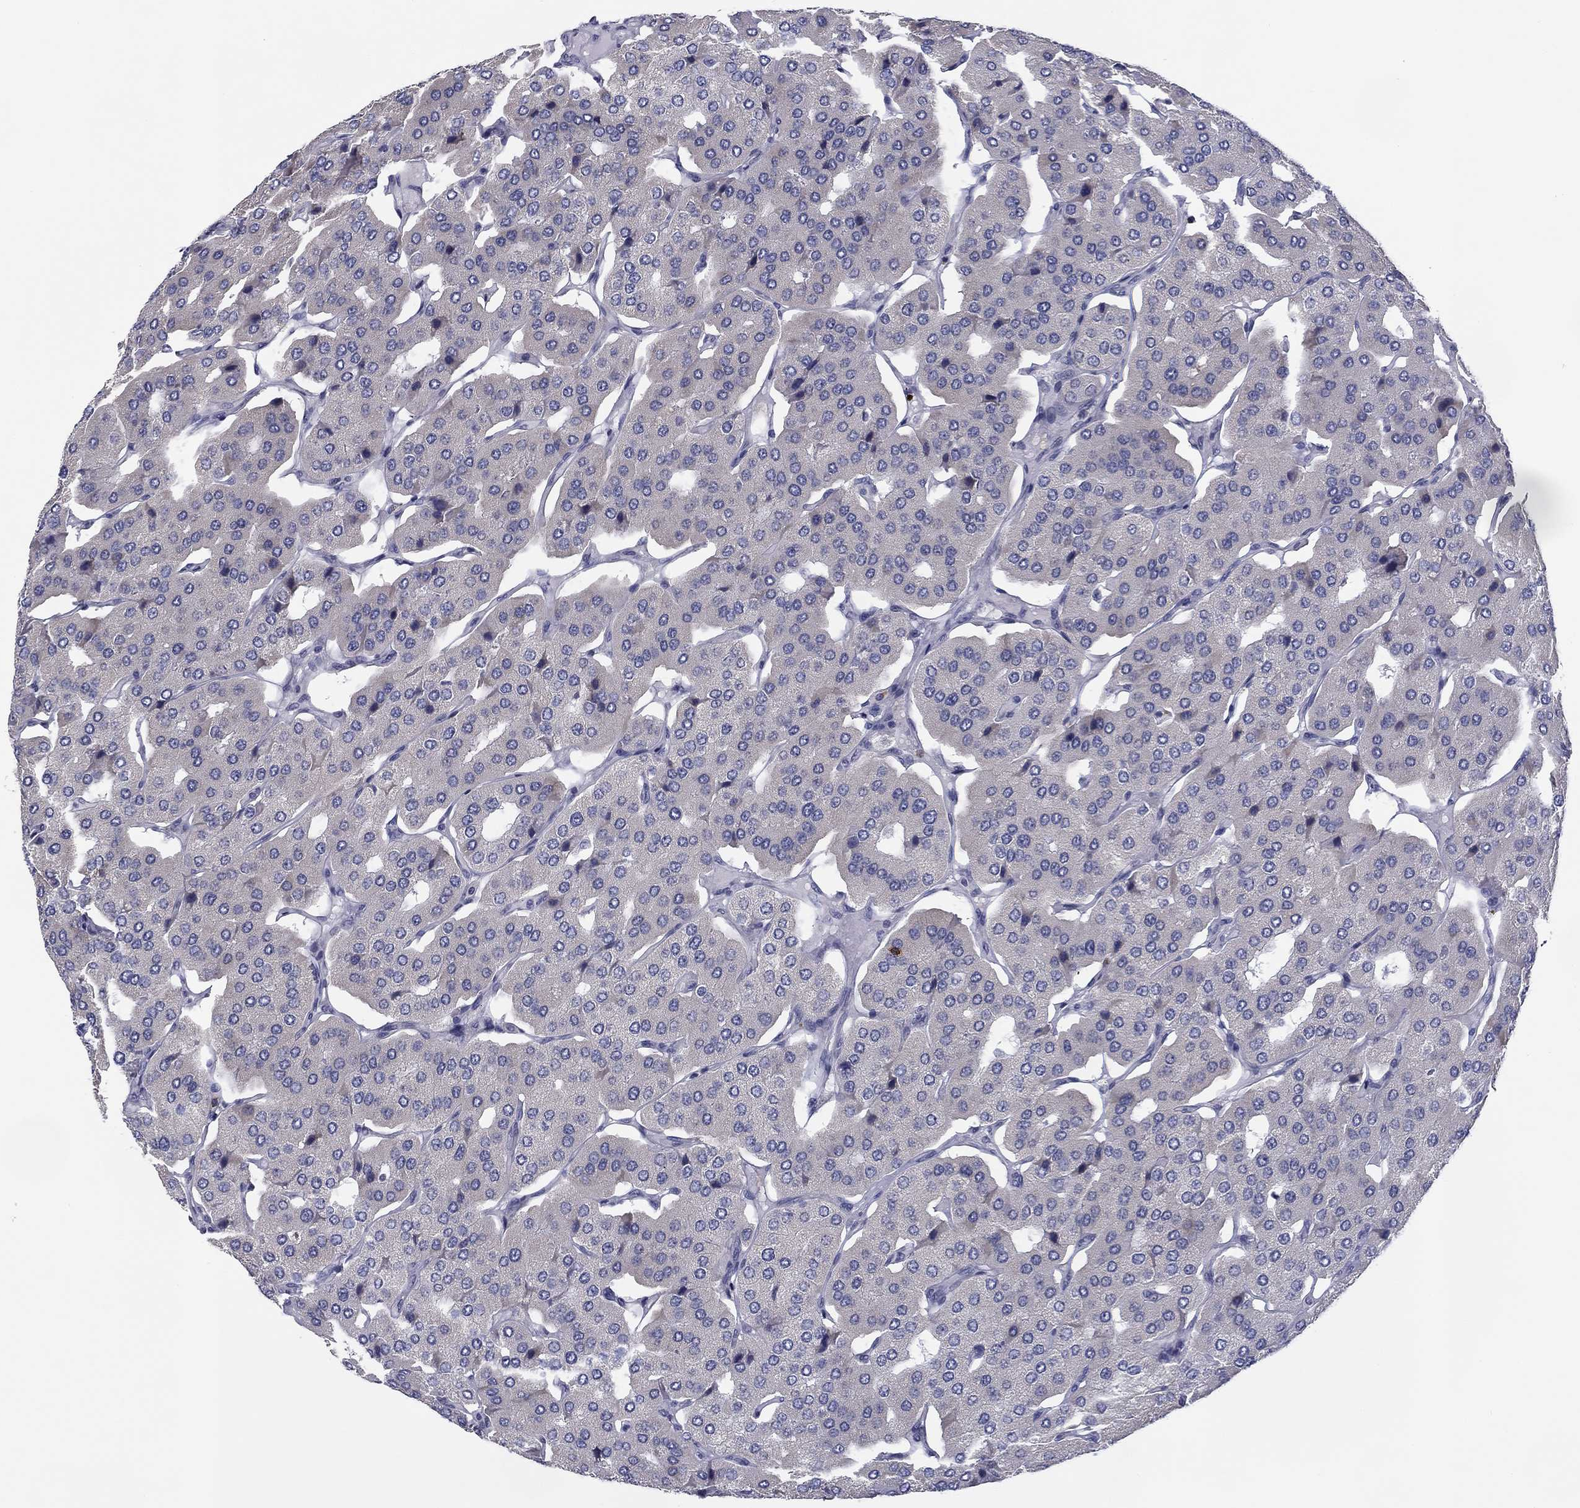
{"staining": {"intensity": "negative", "quantity": "none", "location": "none"}, "tissue": "parathyroid gland", "cell_type": "Glandular cells", "image_type": "normal", "snomed": [{"axis": "morphology", "description": "Normal tissue, NOS"}, {"axis": "morphology", "description": "Adenoma, NOS"}, {"axis": "topography", "description": "Parathyroid gland"}], "caption": "Image shows no protein staining in glandular cells of normal parathyroid gland.", "gene": "TRAT1", "patient": {"sex": "female", "age": 86}}